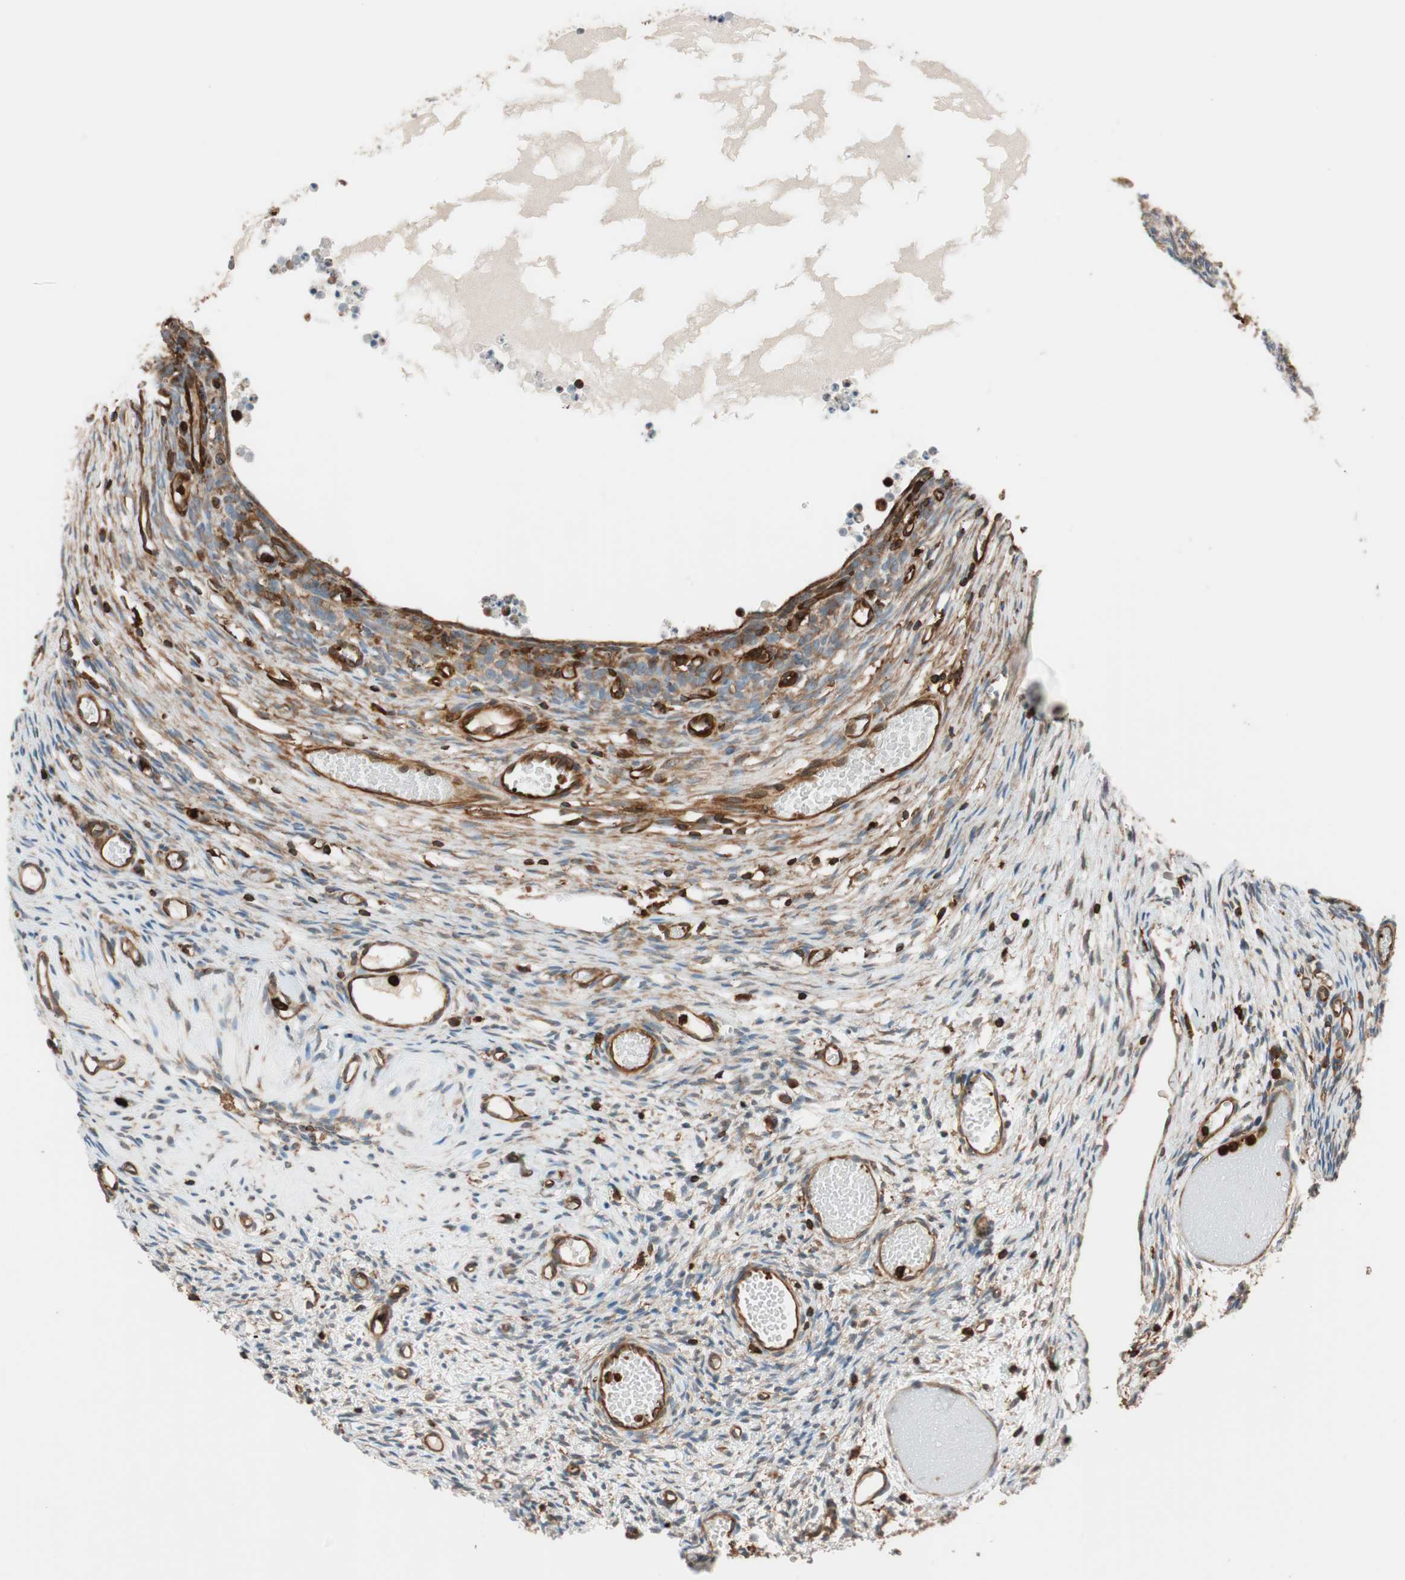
{"staining": {"intensity": "moderate", "quantity": ">75%", "location": "cytoplasmic/membranous"}, "tissue": "ovary", "cell_type": "Ovarian stroma cells", "image_type": "normal", "snomed": [{"axis": "morphology", "description": "Normal tissue, NOS"}, {"axis": "topography", "description": "Ovary"}], "caption": "Protein staining by IHC reveals moderate cytoplasmic/membranous staining in approximately >75% of ovarian stroma cells in benign ovary. (DAB (3,3'-diaminobenzidine) IHC with brightfield microscopy, high magnification).", "gene": "VASP", "patient": {"sex": "female", "age": 35}}